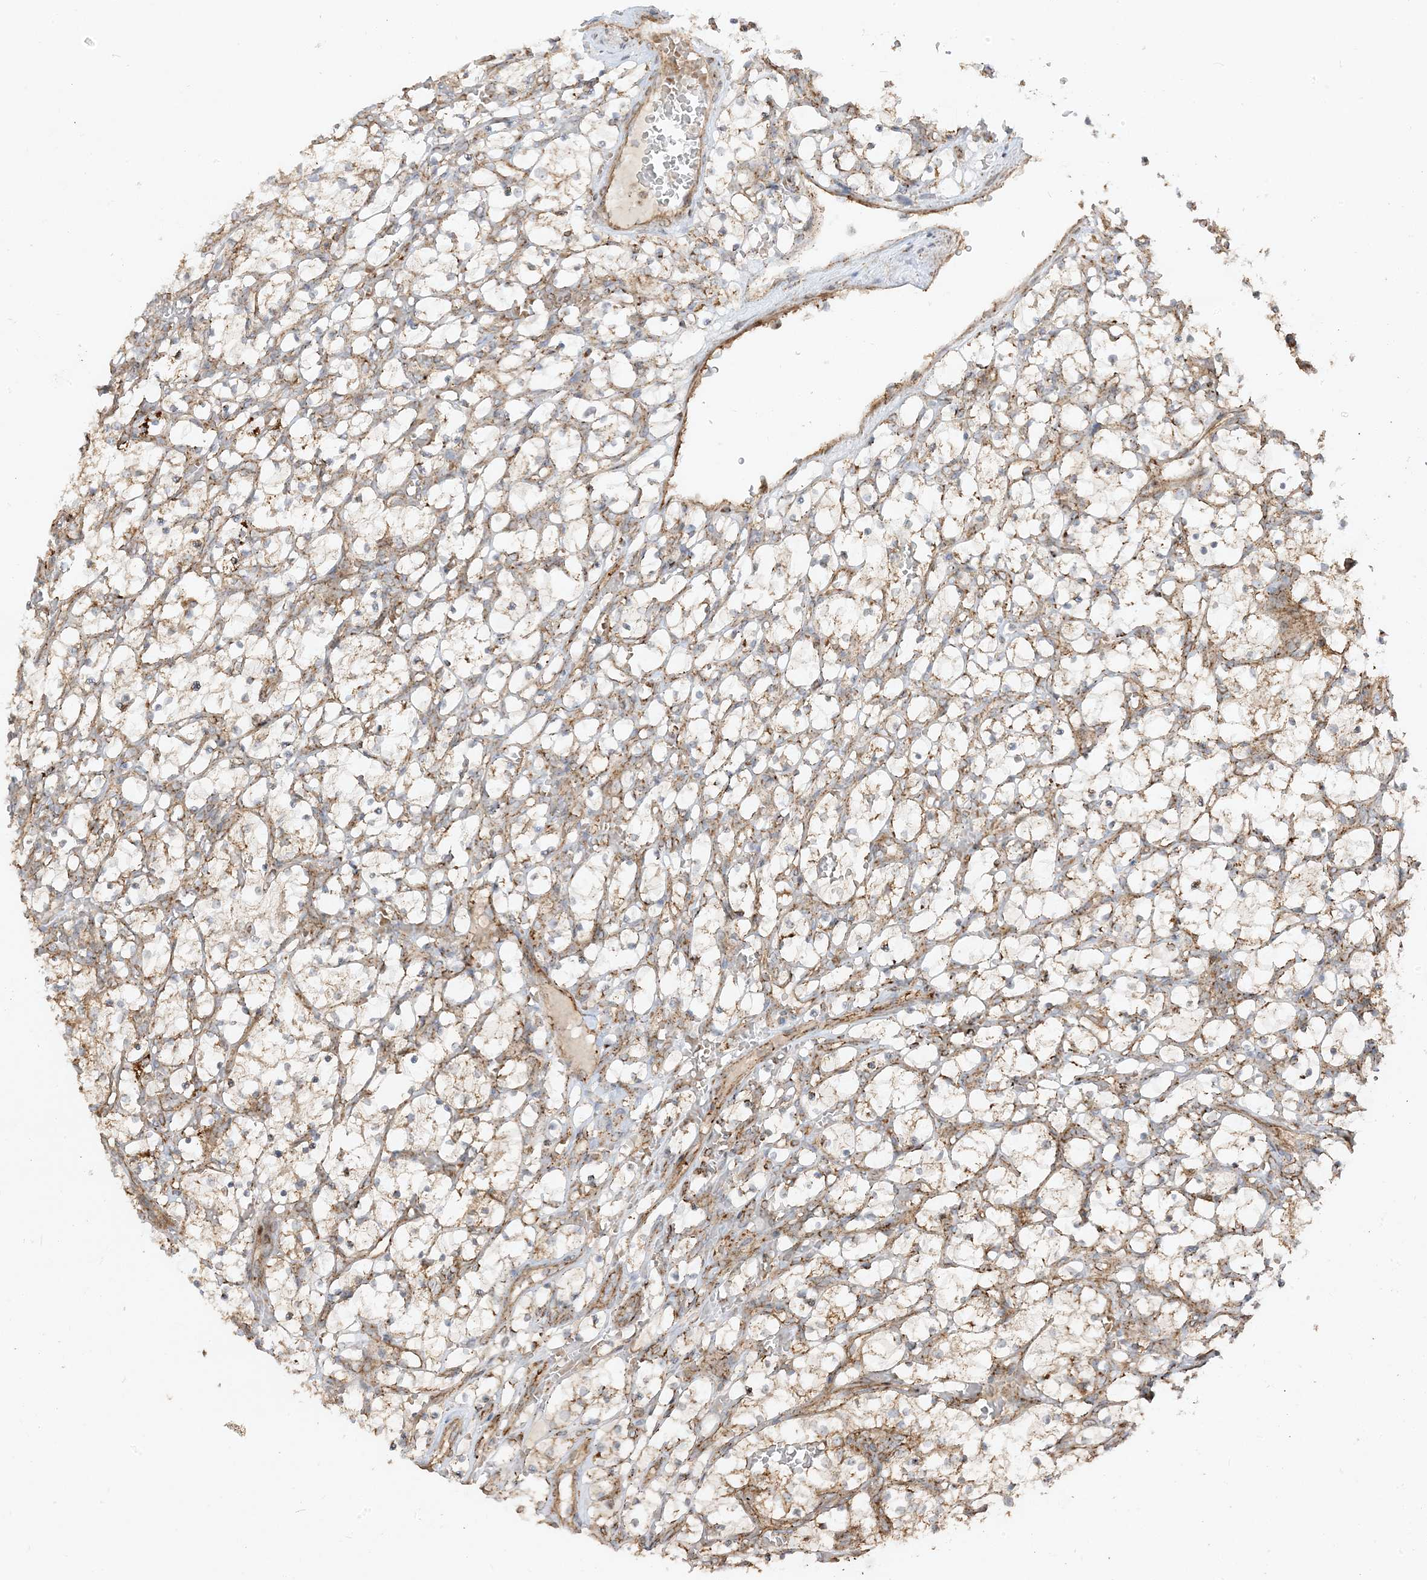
{"staining": {"intensity": "weak", "quantity": "25%-75%", "location": "cytoplasmic/membranous"}, "tissue": "renal cancer", "cell_type": "Tumor cells", "image_type": "cancer", "snomed": [{"axis": "morphology", "description": "Adenocarcinoma, NOS"}, {"axis": "topography", "description": "Kidney"}], "caption": "An immunohistochemistry photomicrograph of neoplastic tissue is shown. Protein staining in brown highlights weak cytoplasmic/membranous positivity in renal adenocarcinoma within tumor cells.", "gene": "AARS2", "patient": {"sex": "female", "age": 69}}